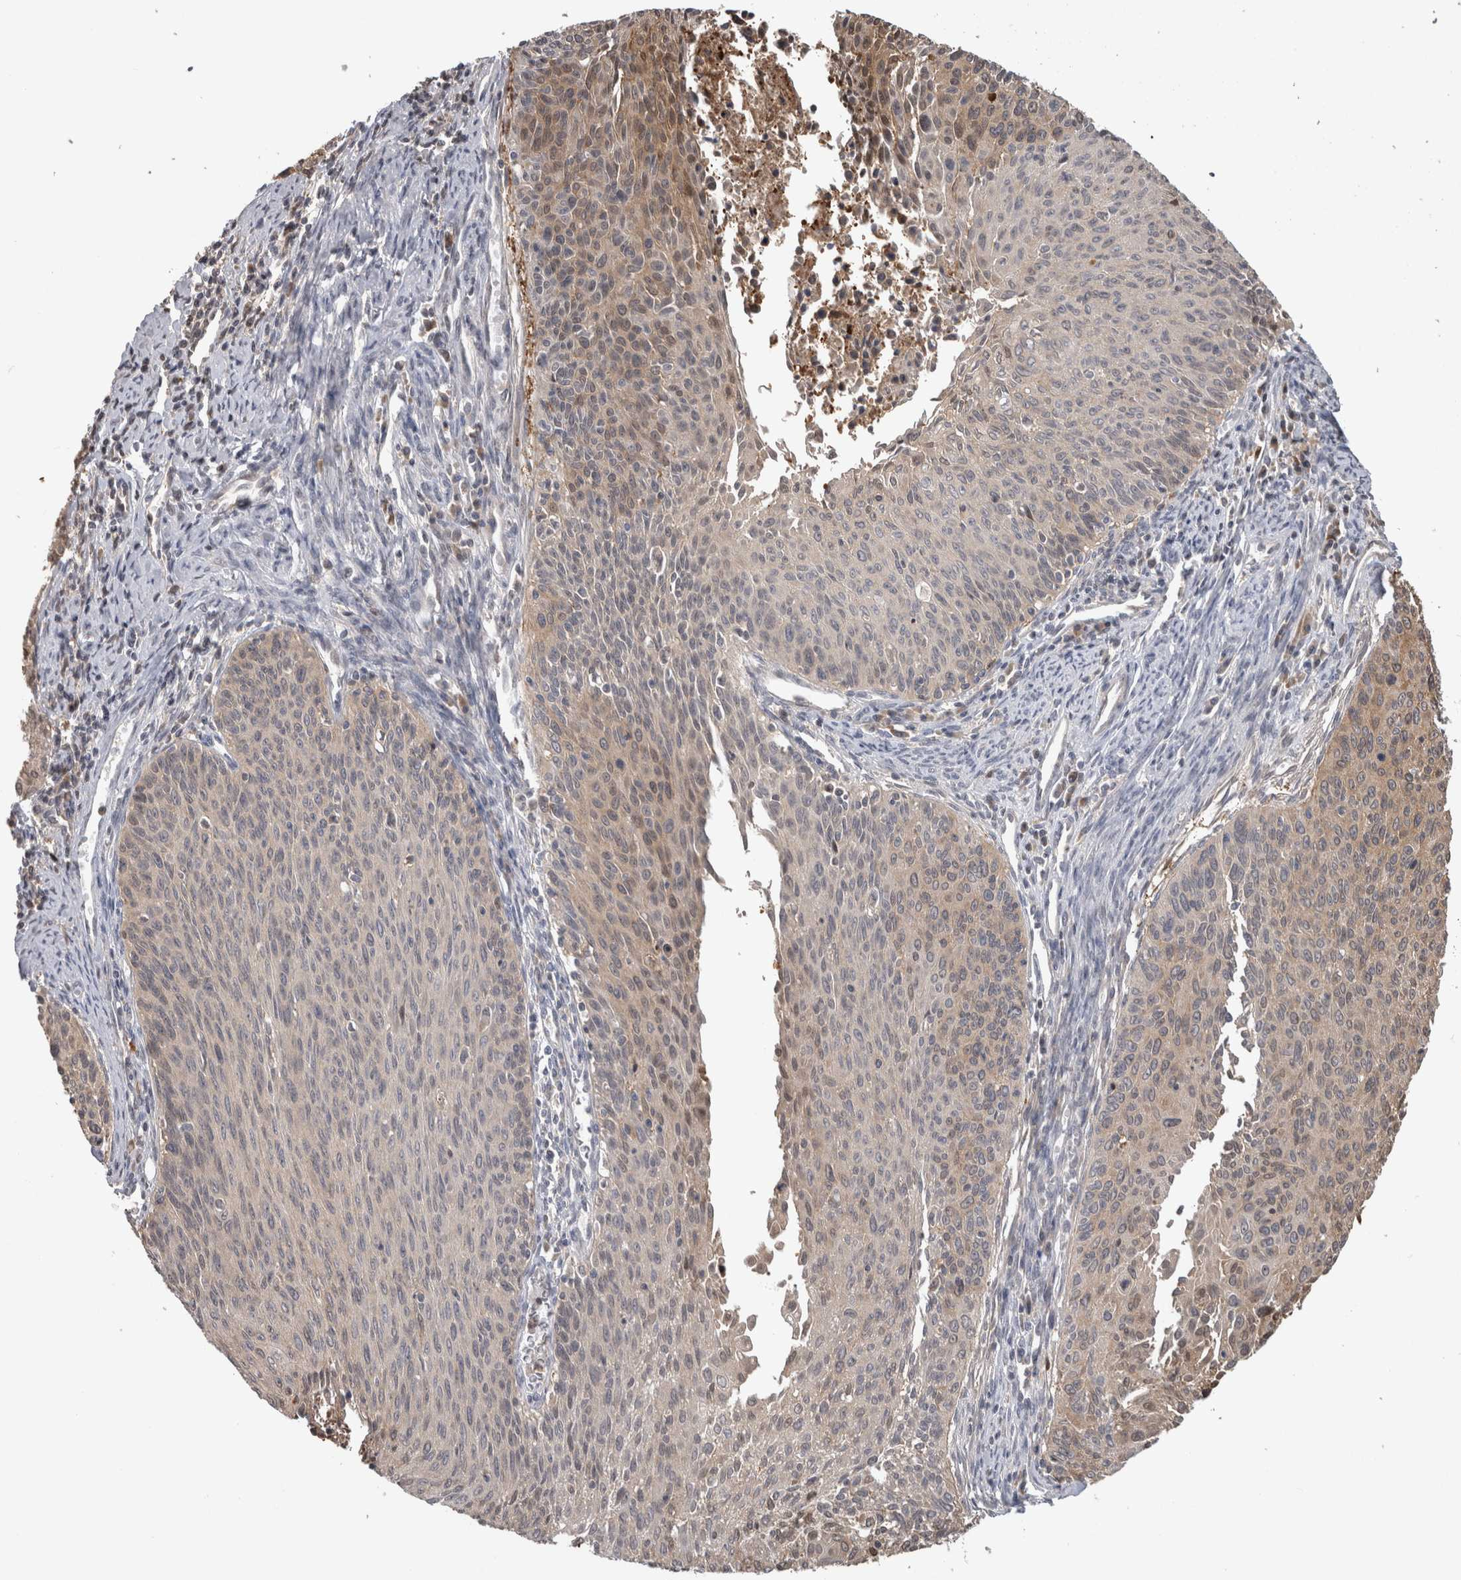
{"staining": {"intensity": "weak", "quantity": "25%-75%", "location": "cytoplasmic/membranous"}, "tissue": "cervical cancer", "cell_type": "Tumor cells", "image_type": "cancer", "snomed": [{"axis": "morphology", "description": "Squamous cell carcinoma, NOS"}, {"axis": "topography", "description": "Cervix"}], "caption": "There is low levels of weak cytoplasmic/membranous positivity in tumor cells of cervical cancer (squamous cell carcinoma), as demonstrated by immunohistochemical staining (brown color).", "gene": "USH1G", "patient": {"sex": "female", "age": 55}}